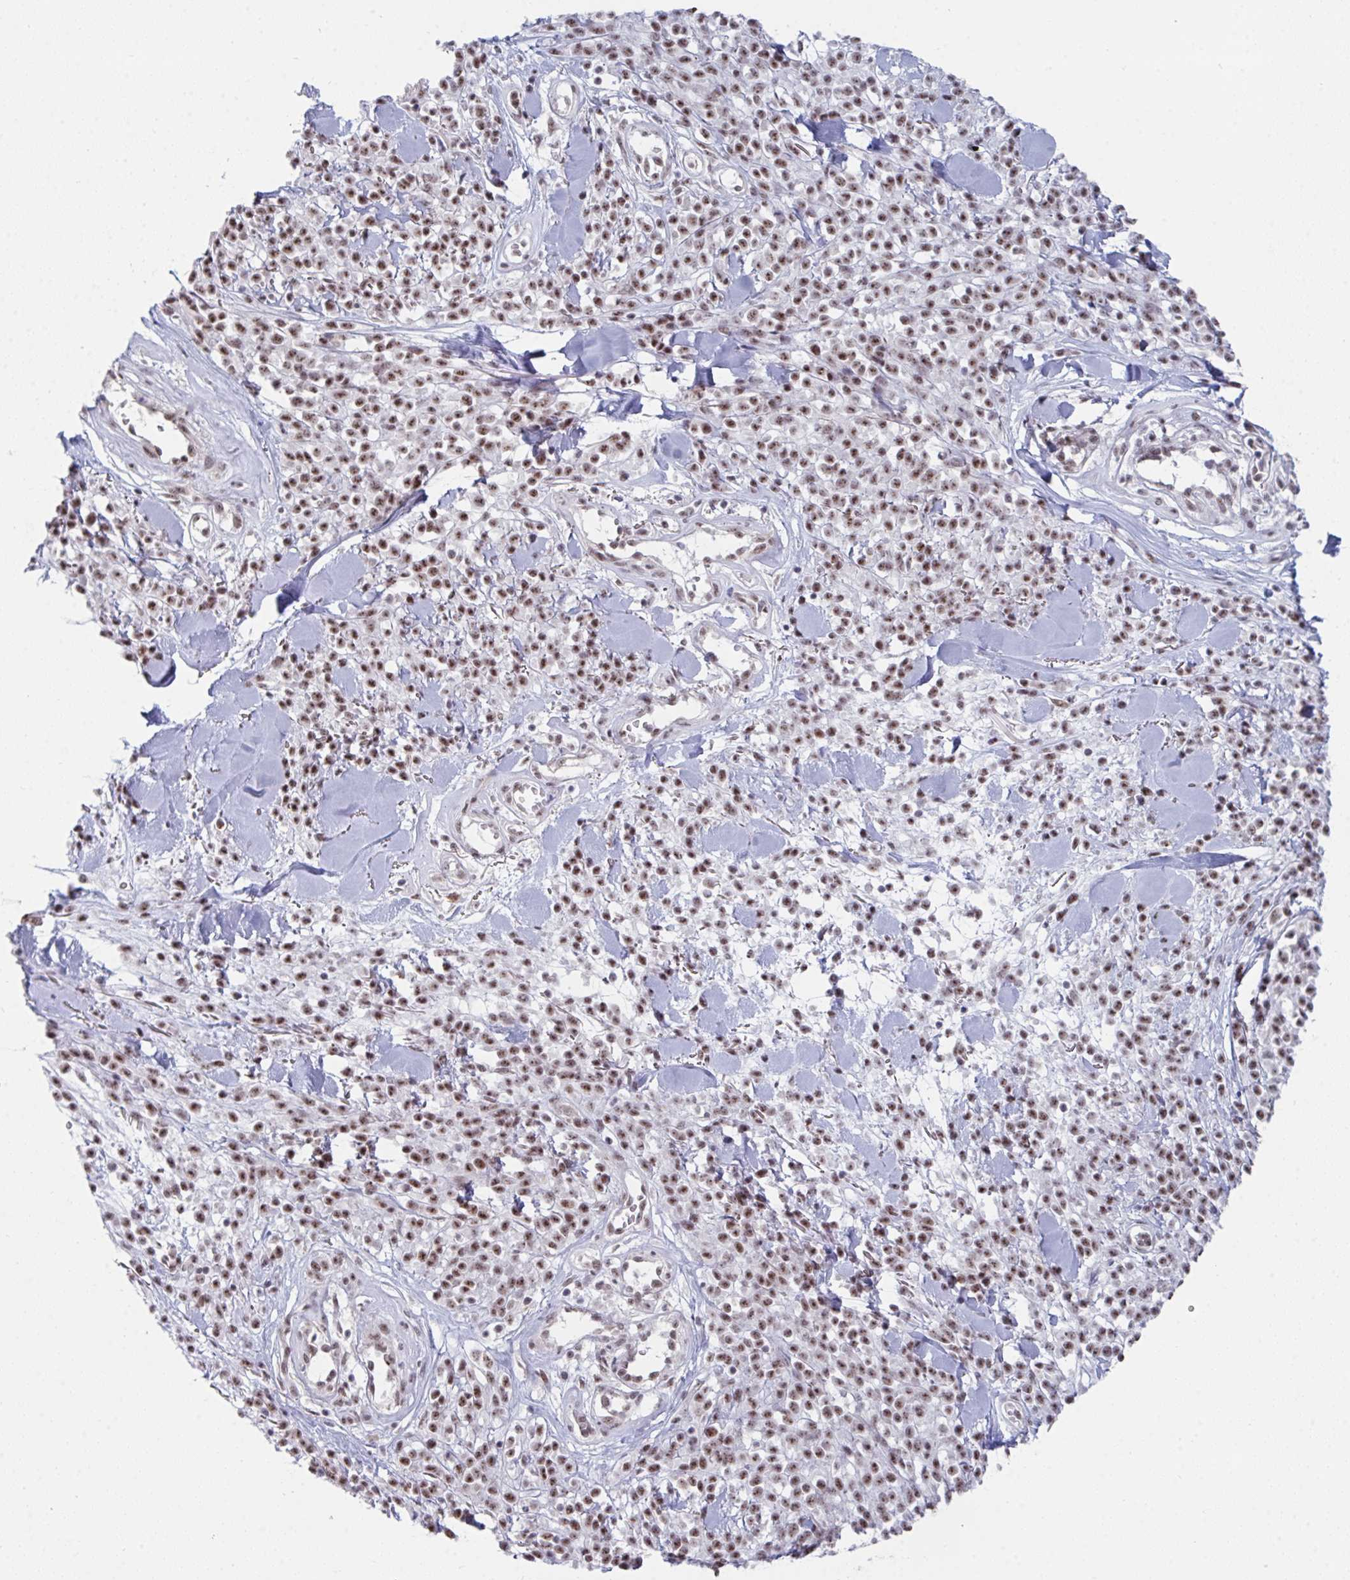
{"staining": {"intensity": "moderate", "quantity": ">75%", "location": "nuclear"}, "tissue": "melanoma", "cell_type": "Tumor cells", "image_type": "cancer", "snomed": [{"axis": "morphology", "description": "Malignant melanoma, NOS"}, {"axis": "topography", "description": "Skin"}, {"axis": "topography", "description": "Skin of trunk"}], "caption": "Immunohistochemistry (DAB (3,3'-diaminobenzidine)) staining of malignant melanoma displays moderate nuclear protein staining in about >75% of tumor cells. (DAB (3,3'-diaminobenzidine) IHC with brightfield microscopy, high magnification).", "gene": "PRR14", "patient": {"sex": "male", "age": 74}}